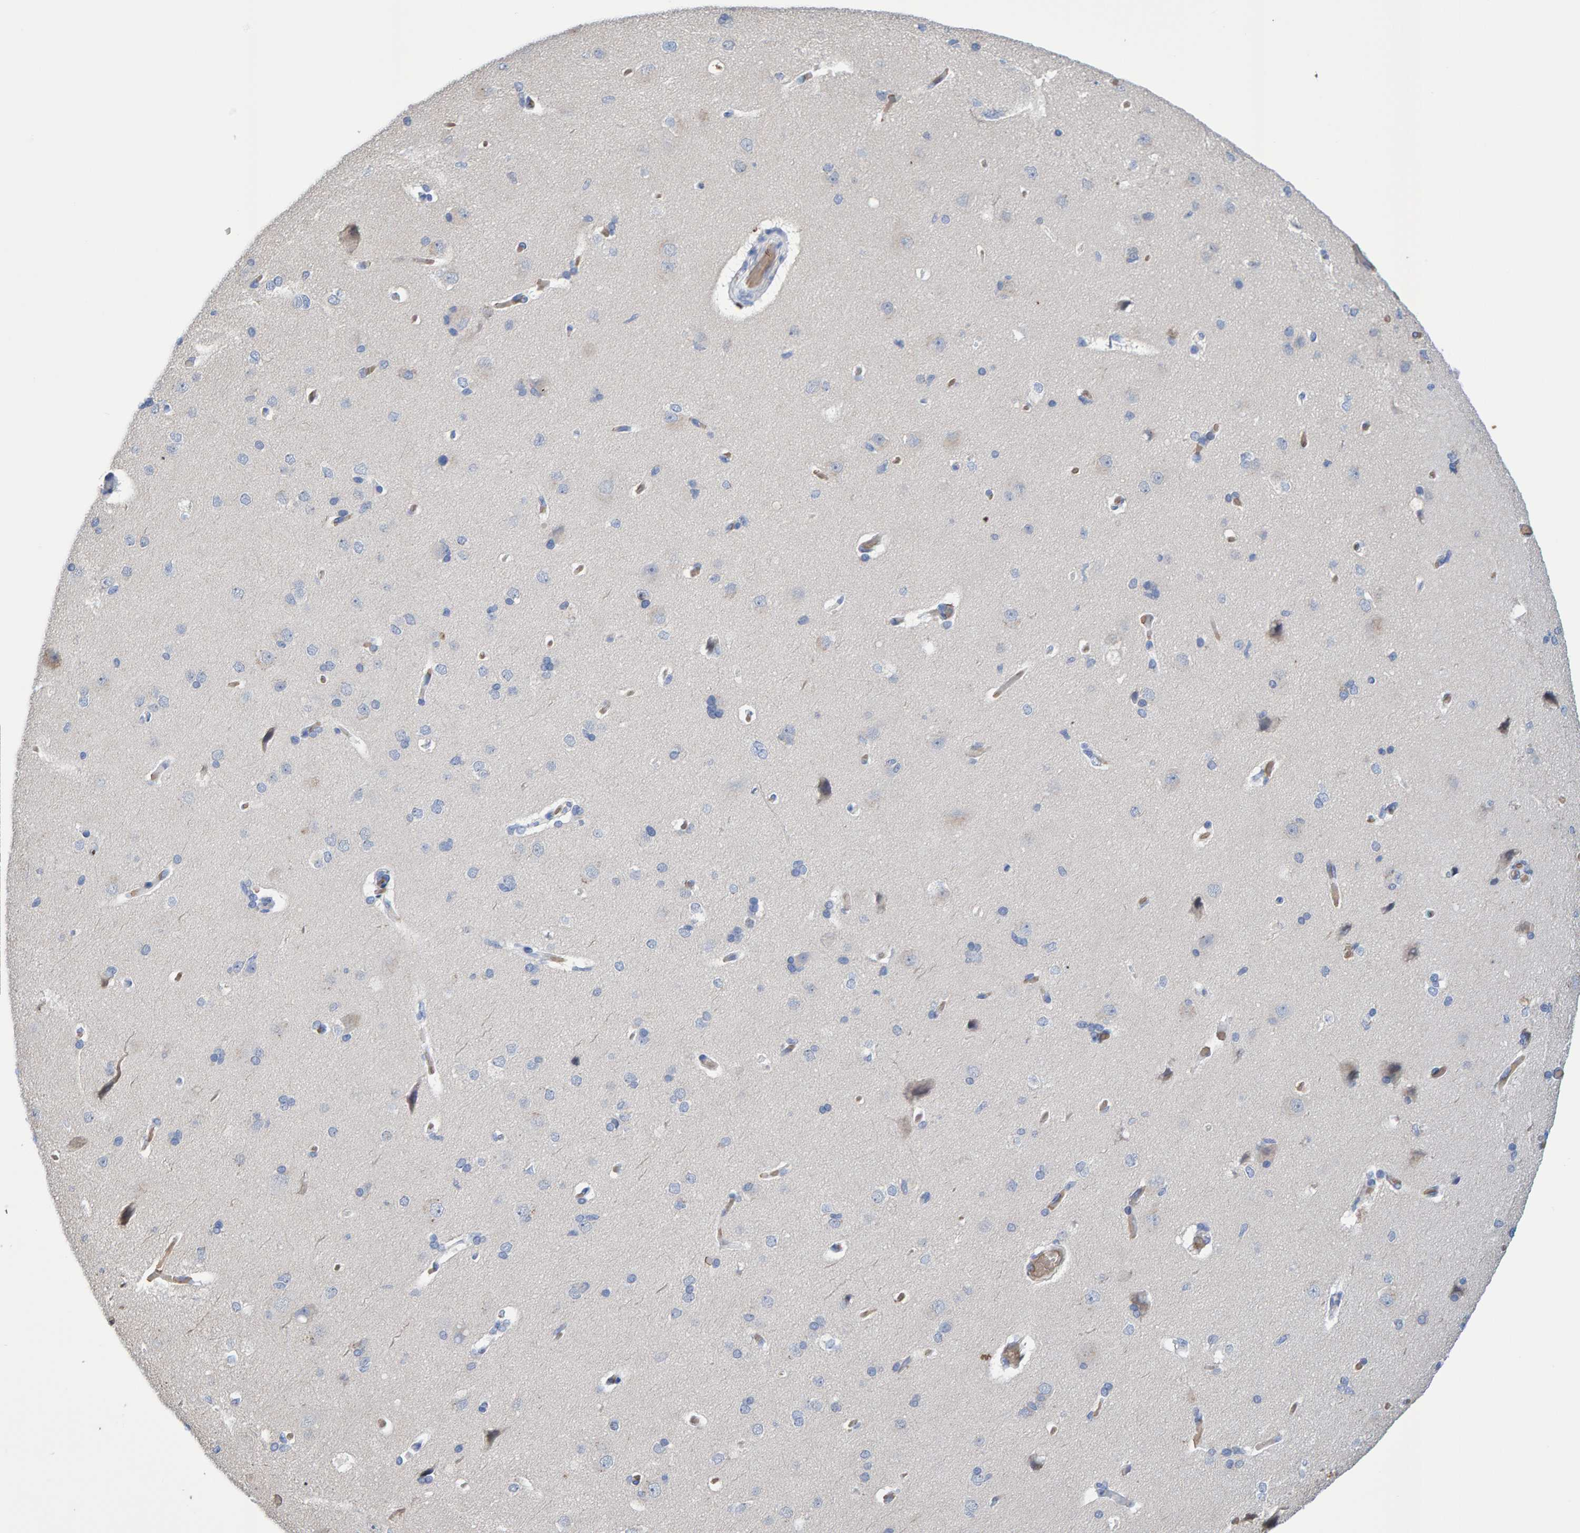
{"staining": {"intensity": "negative", "quantity": "none", "location": "none"}, "tissue": "cerebral cortex", "cell_type": "Endothelial cells", "image_type": "normal", "snomed": [{"axis": "morphology", "description": "Normal tissue, NOS"}, {"axis": "topography", "description": "Cerebral cortex"}], "caption": "This micrograph is of benign cerebral cortex stained with immunohistochemistry (IHC) to label a protein in brown with the nuclei are counter-stained blue. There is no staining in endothelial cells.", "gene": "VPS9D1", "patient": {"sex": "male", "age": 62}}